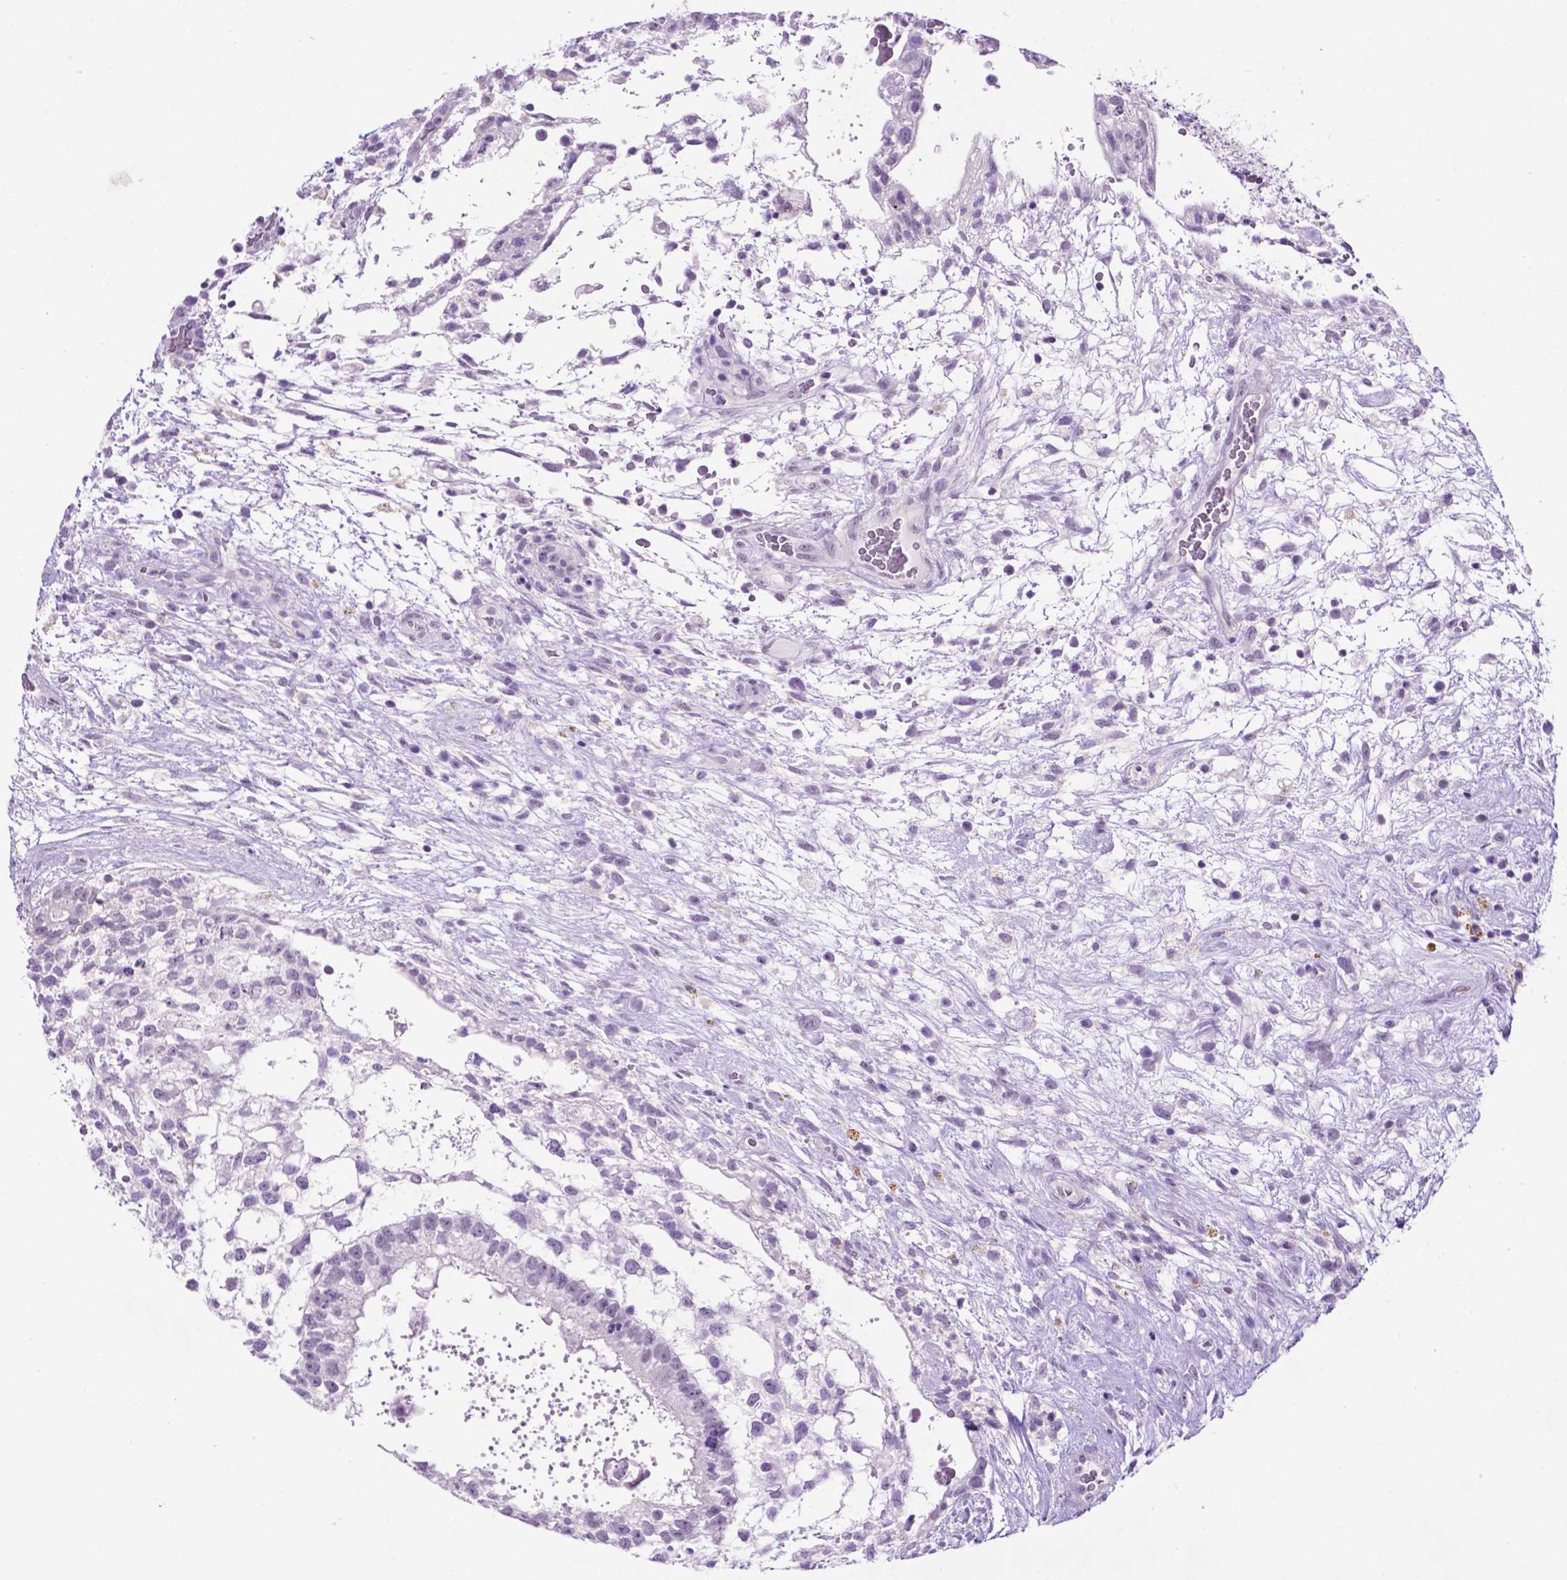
{"staining": {"intensity": "negative", "quantity": "none", "location": "none"}, "tissue": "testis cancer", "cell_type": "Tumor cells", "image_type": "cancer", "snomed": [{"axis": "morphology", "description": "Normal tissue, NOS"}, {"axis": "morphology", "description": "Carcinoma, Embryonal, NOS"}, {"axis": "topography", "description": "Testis"}], "caption": "Testis embryonal carcinoma was stained to show a protein in brown. There is no significant positivity in tumor cells.", "gene": "TACSTD2", "patient": {"sex": "male", "age": 32}}